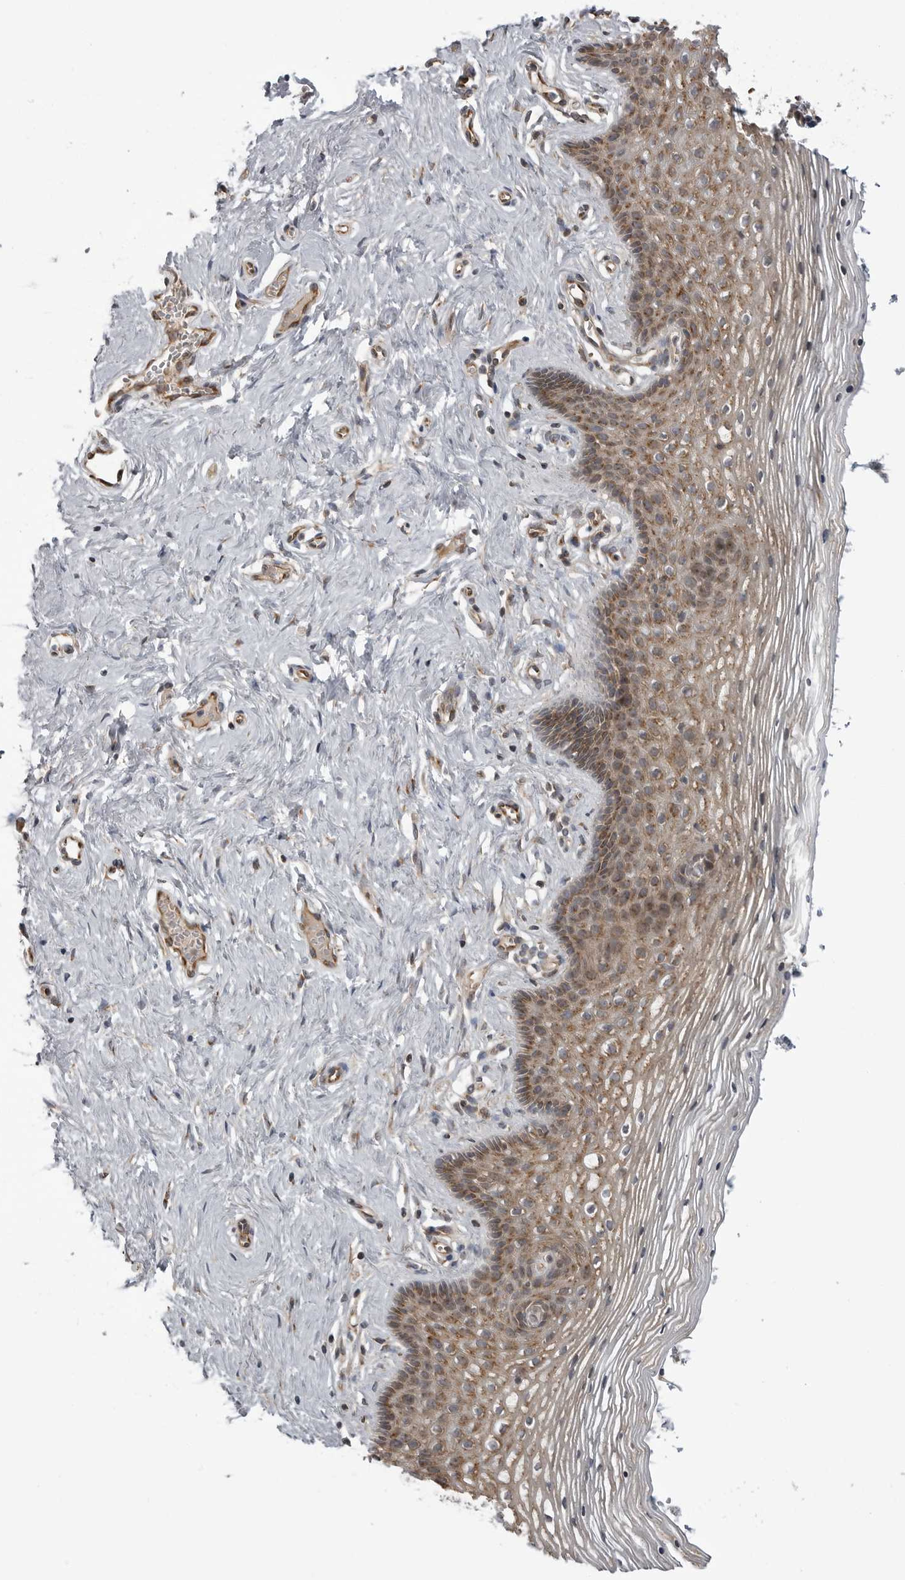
{"staining": {"intensity": "moderate", "quantity": ">75%", "location": "cytoplasmic/membranous"}, "tissue": "vagina", "cell_type": "Squamous epithelial cells", "image_type": "normal", "snomed": [{"axis": "morphology", "description": "Normal tissue, NOS"}, {"axis": "topography", "description": "Vagina"}], "caption": "Human vagina stained for a protein (brown) reveals moderate cytoplasmic/membranous positive positivity in approximately >75% of squamous epithelial cells.", "gene": "LRRC45", "patient": {"sex": "female", "age": 32}}